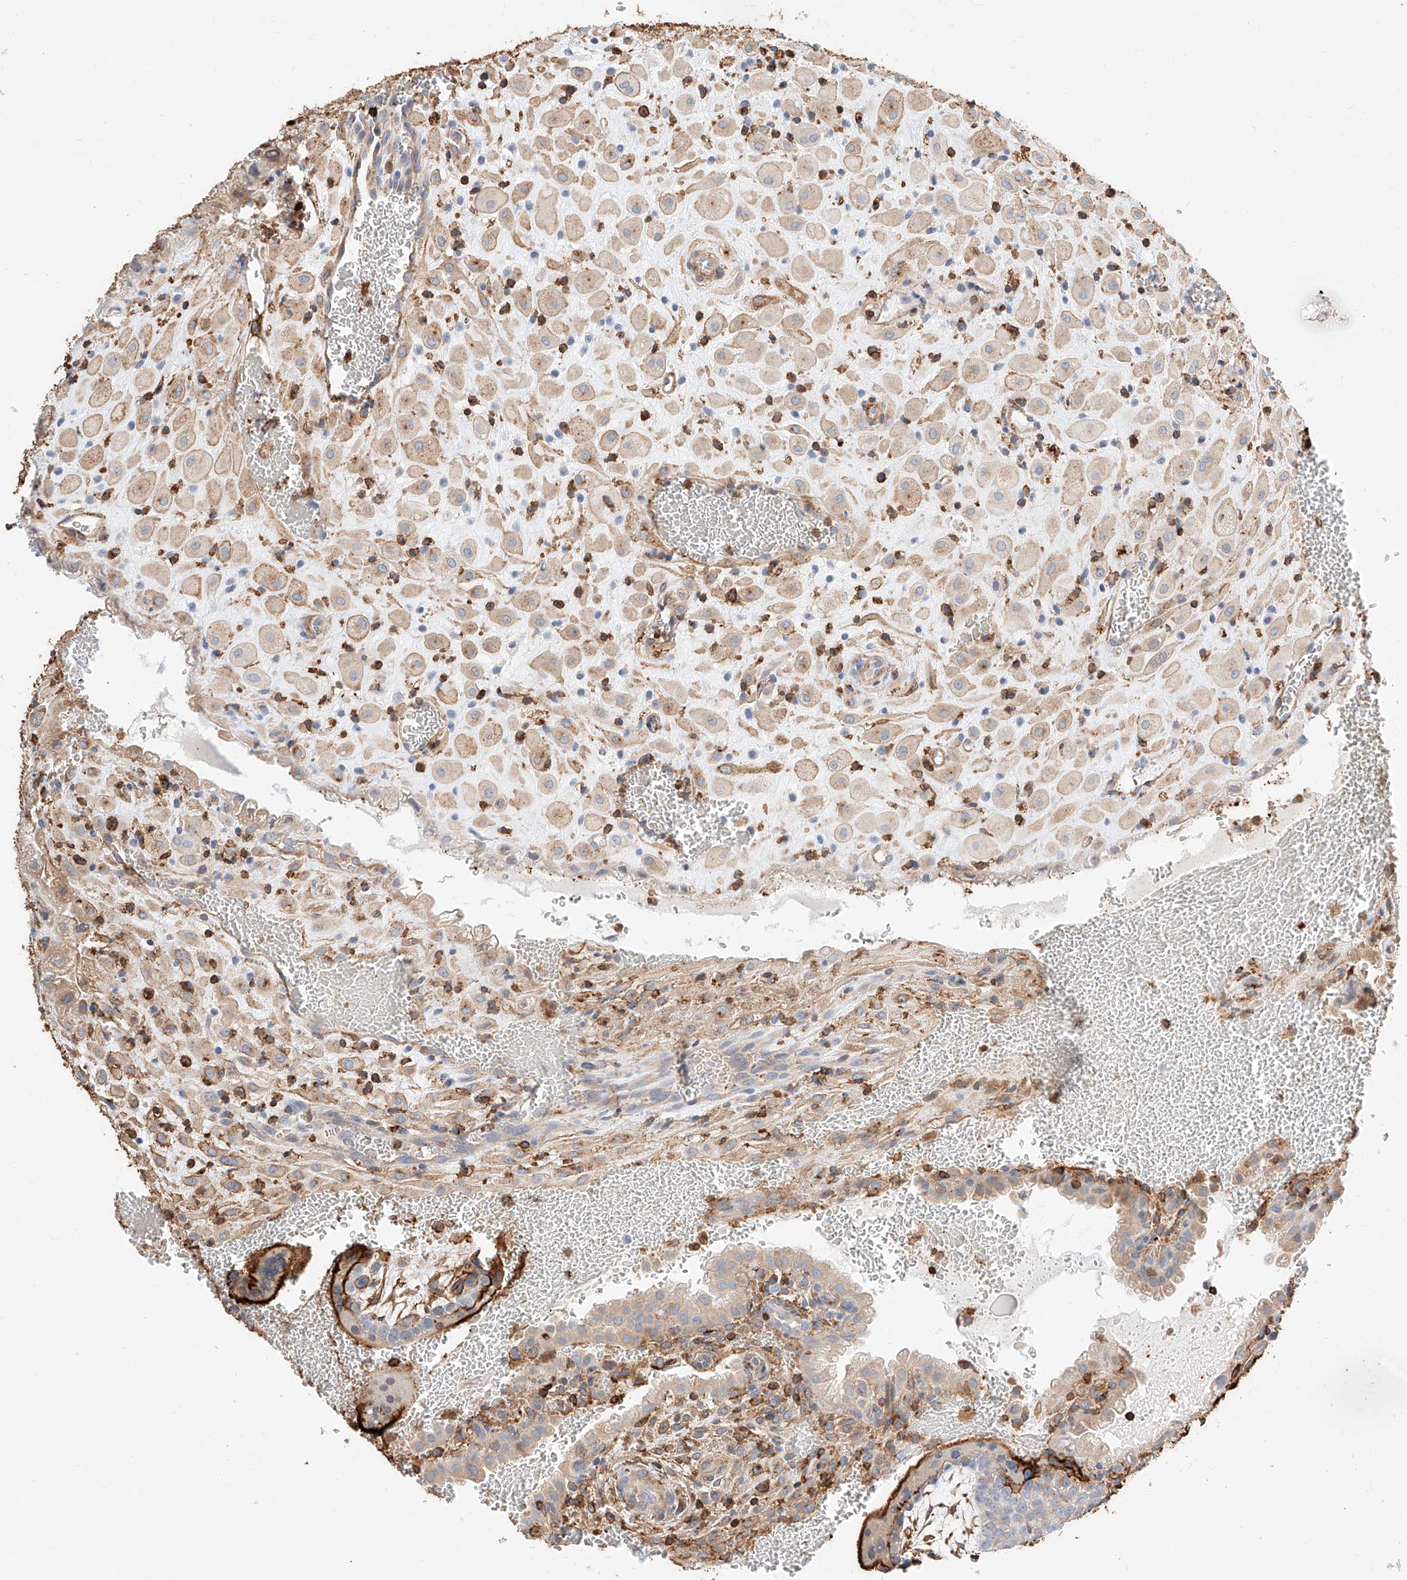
{"staining": {"intensity": "weak", "quantity": "25%-75%", "location": "cytoplasmic/membranous"}, "tissue": "placenta", "cell_type": "Decidual cells", "image_type": "normal", "snomed": [{"axis": "morphology", "description": "Normal tissue, NOS"}, {"axis": "topography", "description": "Placenta"}], "caption": "Weak cytoplasmic/membranous positivity is appreciated in about 25%-75% of decidual cells in normal placenta.", "gene": "WFS1", "patient": {"sex": "female", "age": 35}}